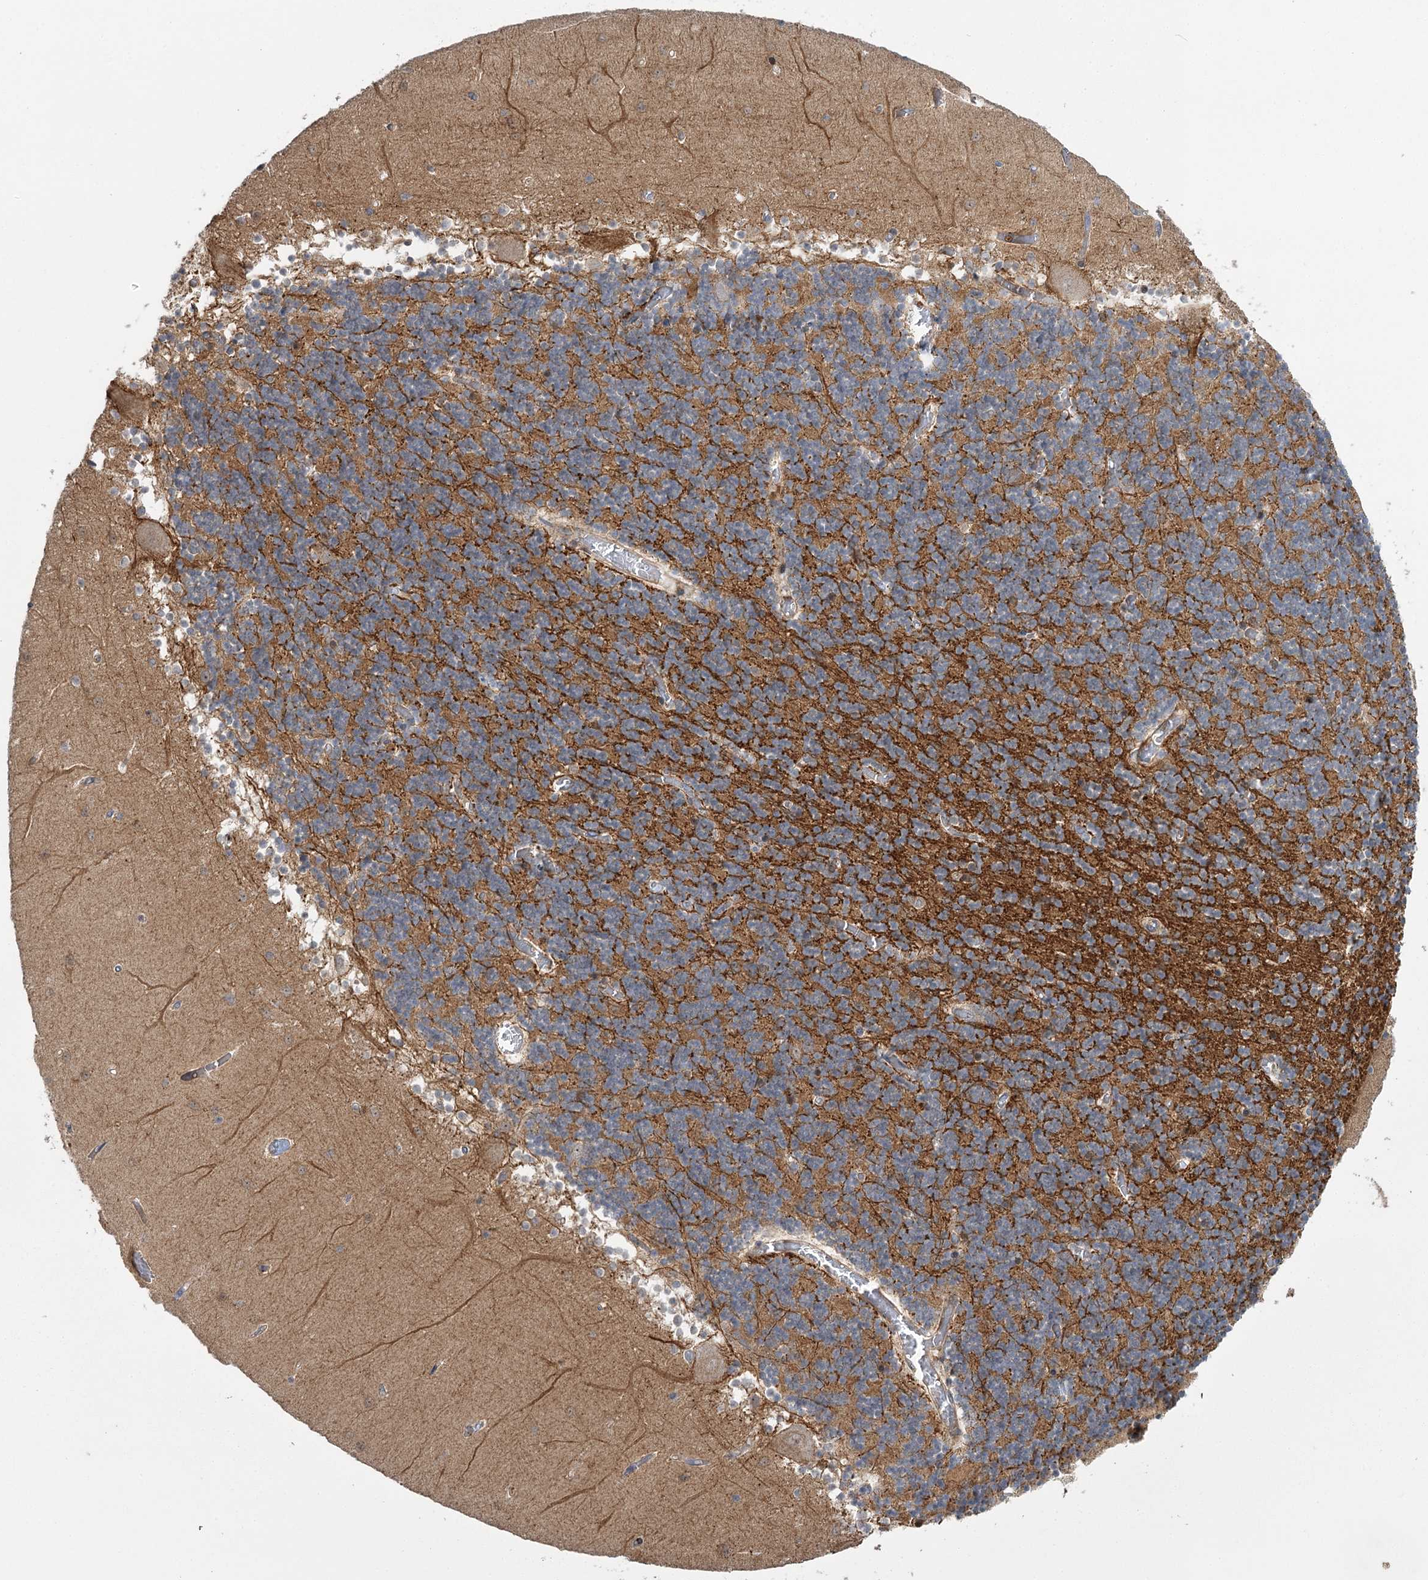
{"staining": {"intensity": "moderate", "quantity": ">75%", "location": "cytoplasmic/membranous"}, "tissue": "cerebellum", "cell_type": "Cells in granular layer", "image_type": "normal", "snomed": [{"axis": "morphology", "description": "Normal tissue, NOS"}, {"axis": "topography", "description": "Cerebellum"}], "caption": "A high-resolution photomicrograph shows immunohistochemistry (IHC) staining of benign cerebellum, which exhibits moderate cytoplasmic/membranous expression in about >75% of cells in granular layer. Using DAB (brown) and hematoxylin (blue) stains, captured at high magnification using brightfield microscopy.", "gene": "KCNN2", "patient": {"sex": "female", "age": 28}}